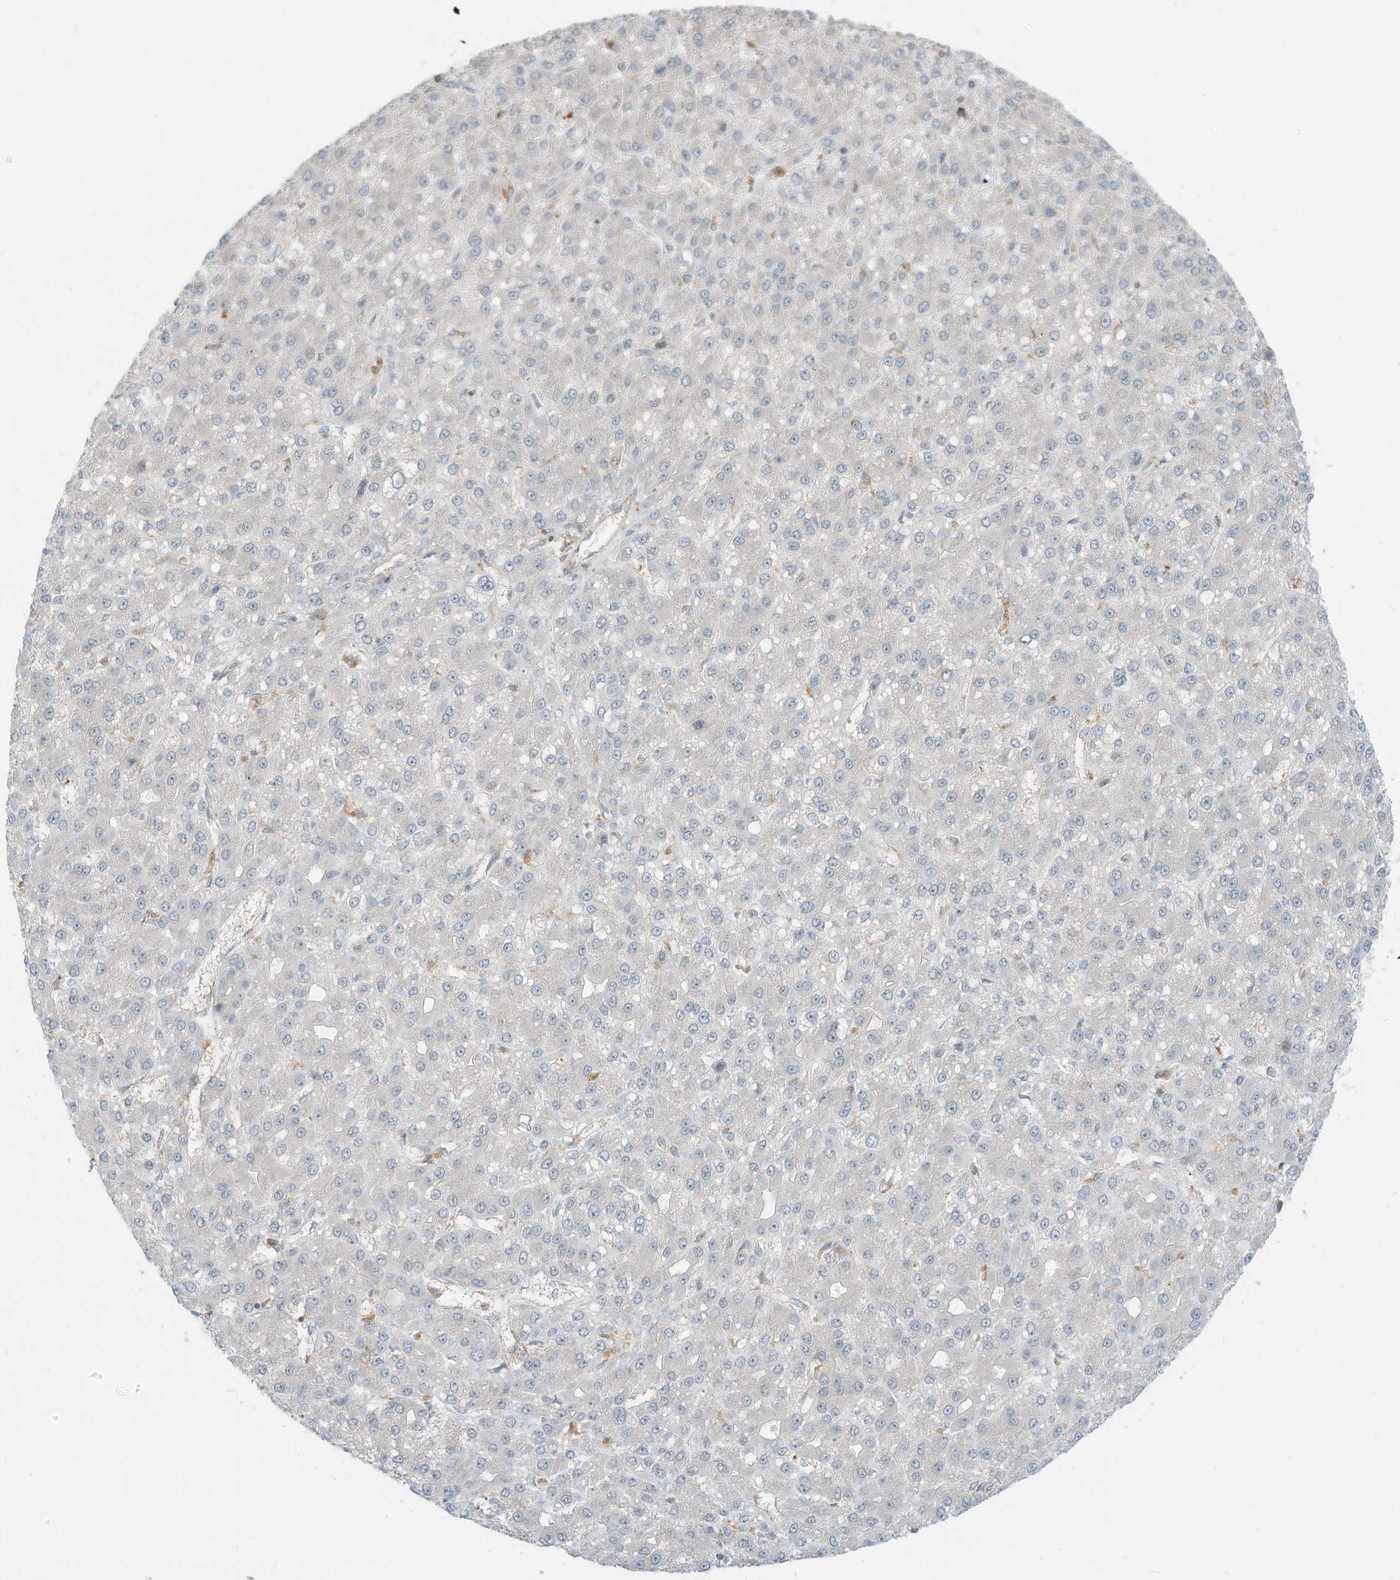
{"staining": {"intensity": "negative", "quantity": "none", "location": "none"}, "tissue": "liver cancer", "cell_type": "Tumor cells", "image_type": "cancer", "snomed": [{"axis": "morphology", "description": "Carcinoma, Hepatocellular, NOS"}, {"axis": "topography", "description": "Liver"}], "caption": "IHC of liver cancer (hepatocellular carcinoma) shows no positivity in tumor cells. (DAB immunohistochemistry, high magnification).", "gene": "DZIP3", "patient": {"sex": "male", "age": 67}}